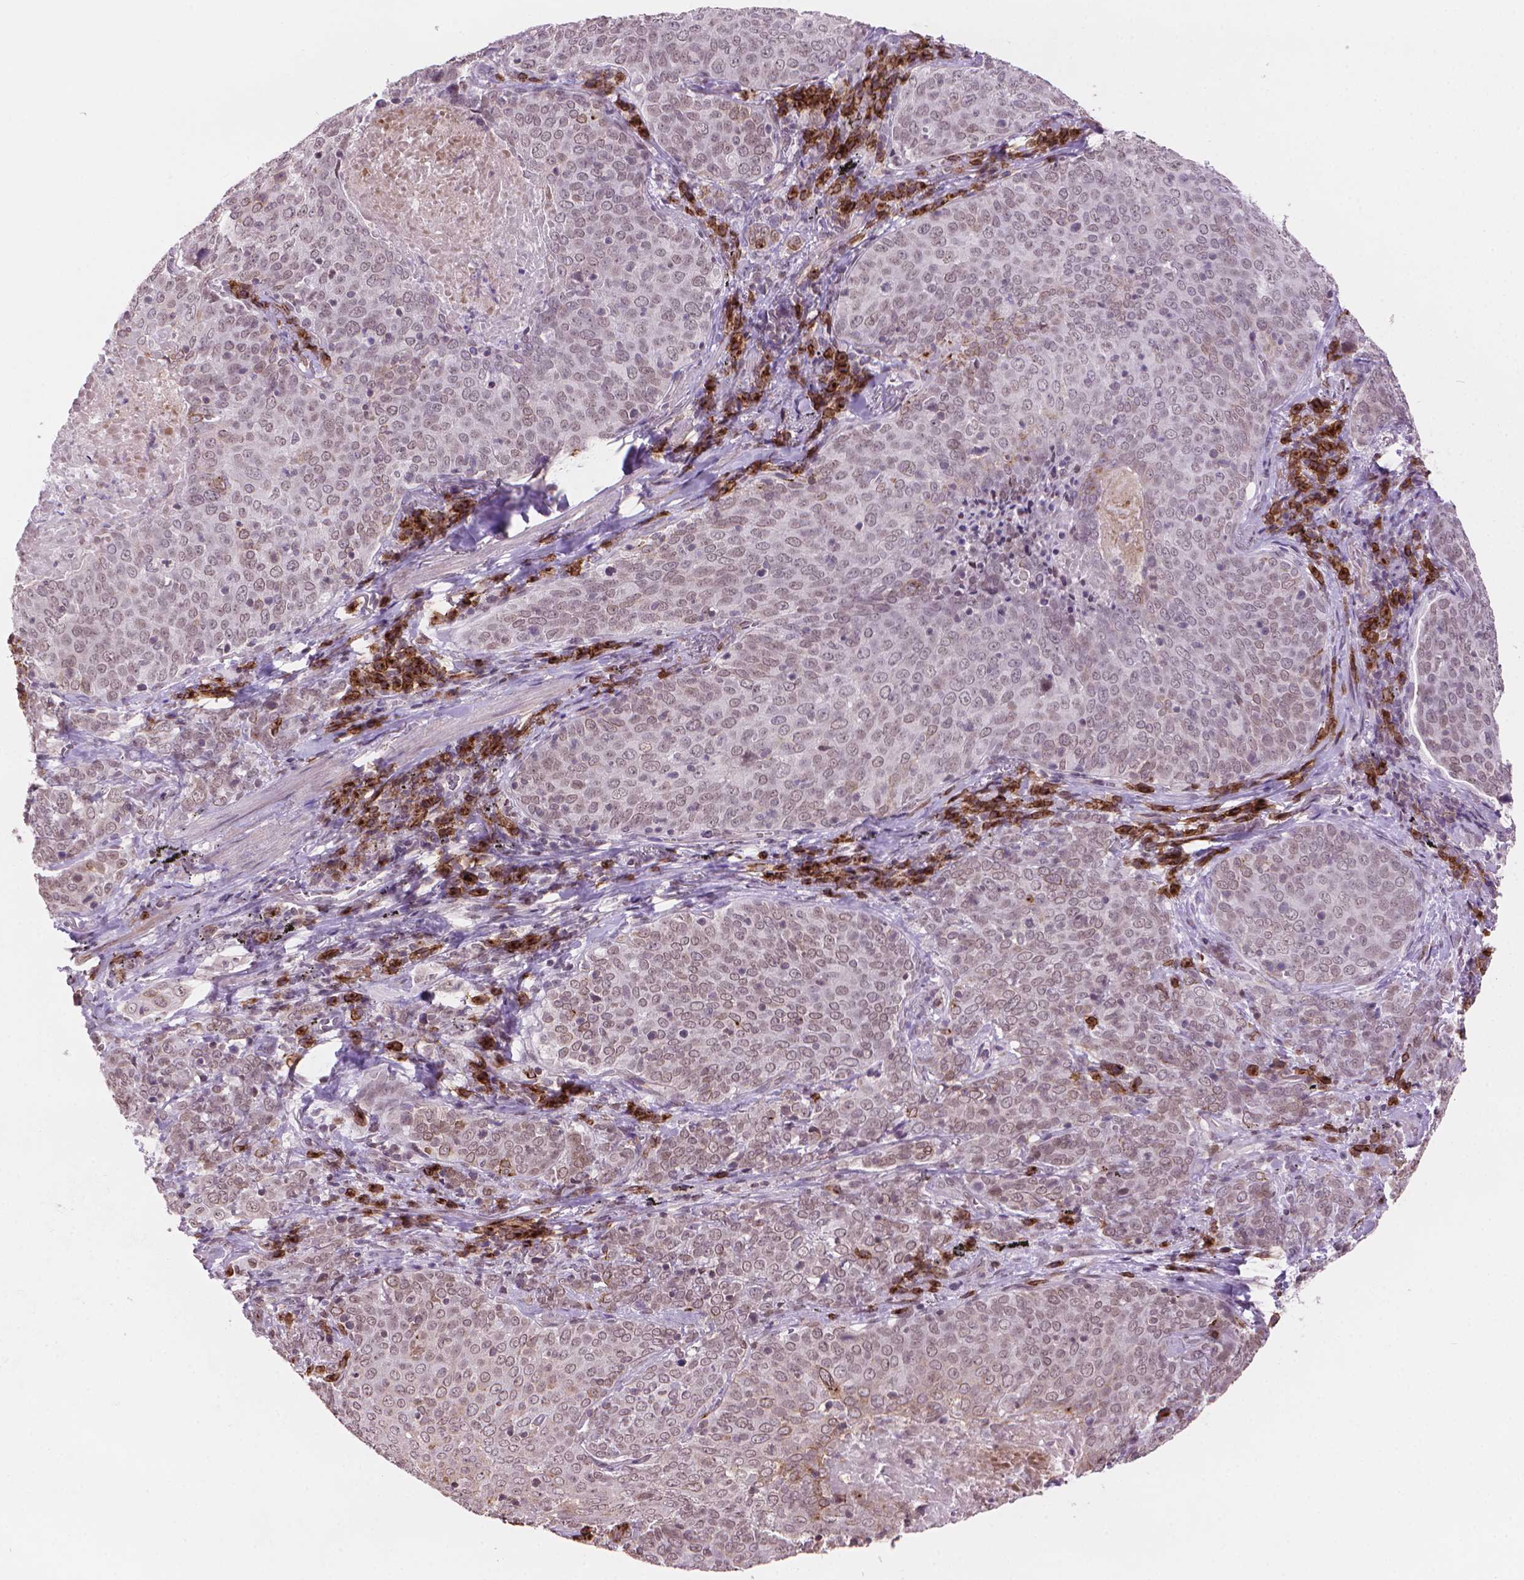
{"staining": {"intensity": "weak", "quantity": "25%-75%", "location": "cytoplasmic/membranous"}, "tissue": "lung cancer", "cell_type": "Tumor cells", "image_type": "cancer", "snomed": [{"axis": "morphology", "description": "Squamous cell carcinoma, NOS"}, {"axis": "topography", "description": "Lung"}], "caption": "DAB immunohistochemical staining of human lung squamous cell carcinoma shows weak cytoplasmic/membranous protein staining in about 25%-75% of tumor cells.", "gene": "TMEM184A", "patient": {"sex": "male", "age": 82}}